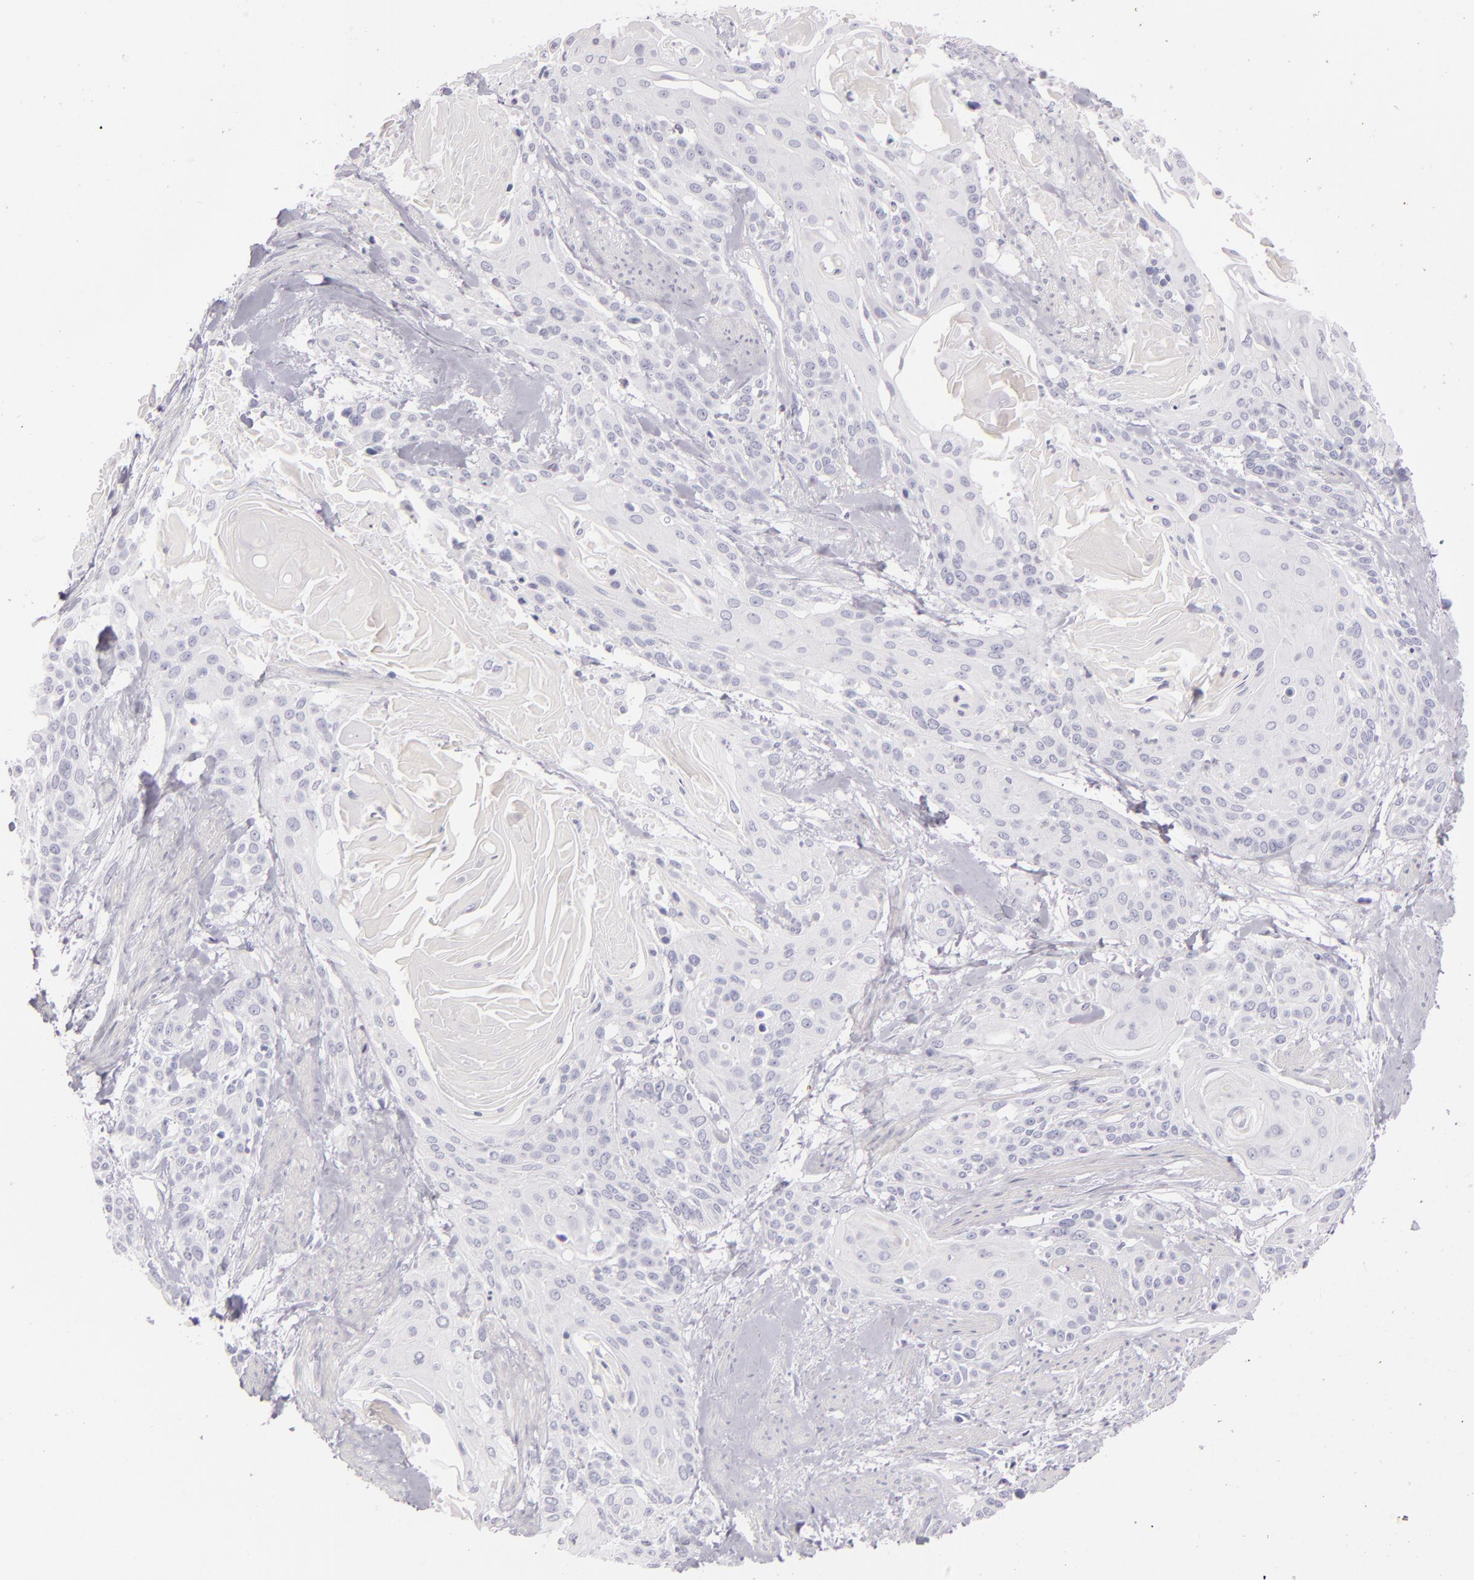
{"staining": {"intensity": "negative", "quantity": "none", "location": "none"}, "tissue": "cervical cancer", "cell_type": "Tumor cells", "image_type": "cancer", "snomed": [{"axis": "morphology", "description": "Squamous cell carcinoma, NOS"}, {"axis": "topography", "description": "Cervix"}], "caption": "This photomicrograph is of cervical squamous cell carcinoma stained with IHC to label a protein in brown with the nuclei are counter-stained blue. There is no positivity in tumor cells.", "gene": "FABP1", "patient": {"sex": "female", "age": 57}}